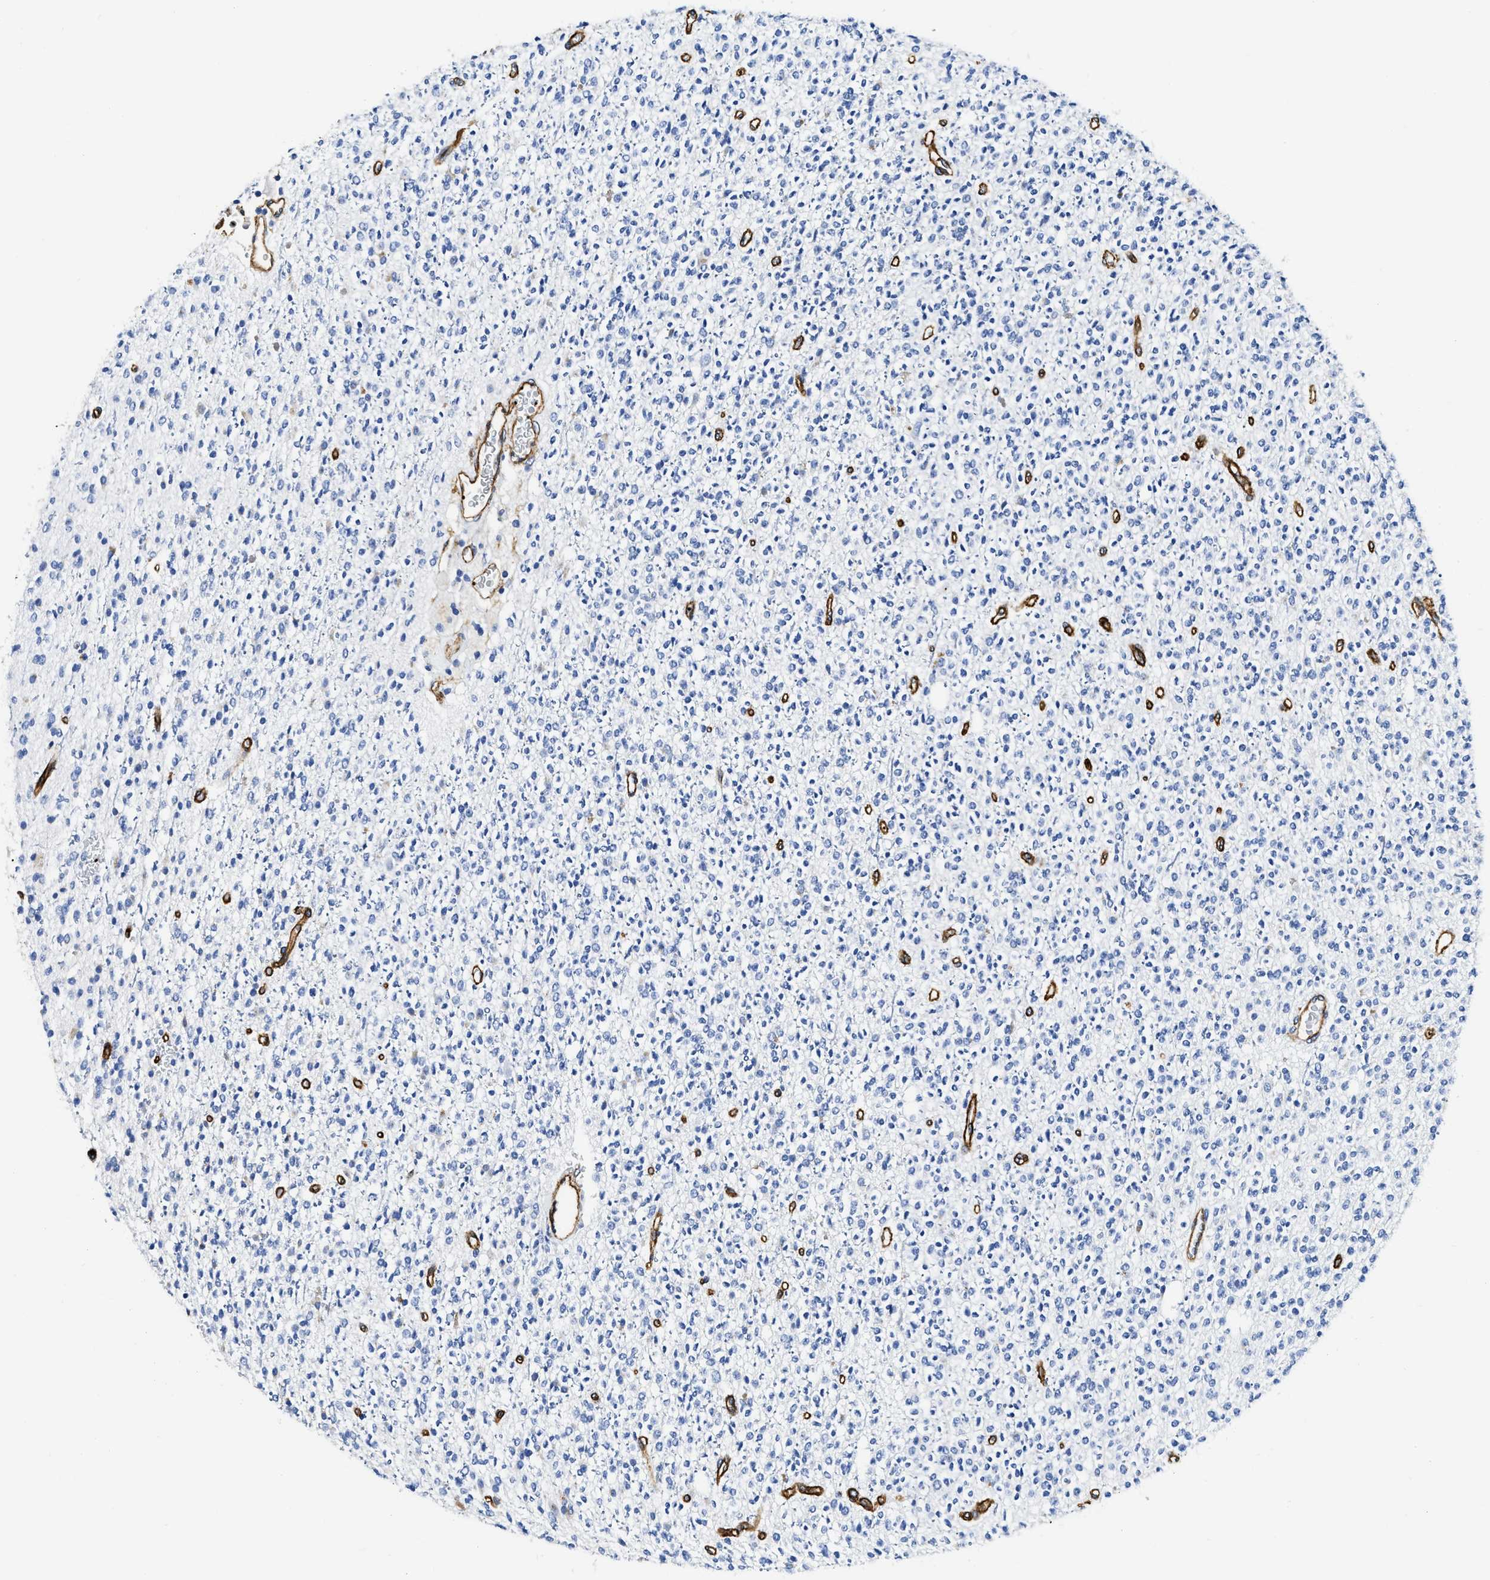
{"staining": {"intensity": "negative", "quantity": "none", "location": "none"}, "tissue": "glioma", "cell_type": "Tumor cells", "image_type": "cancer", "snomed": [{"axis": "morphology", "description": "Glioma, malignant, High grade"}, {"axis": "topography", "description": "Brain"}], "caption": "This image is of malignant glioma (high-grade) stained with immunohistochemistry to label a protein in brown with the nuclei are counter-stained blue. There is no staining in tumor cells.", "gene": "TVP23B", "patient": {"sex": "male", "age": 34}}